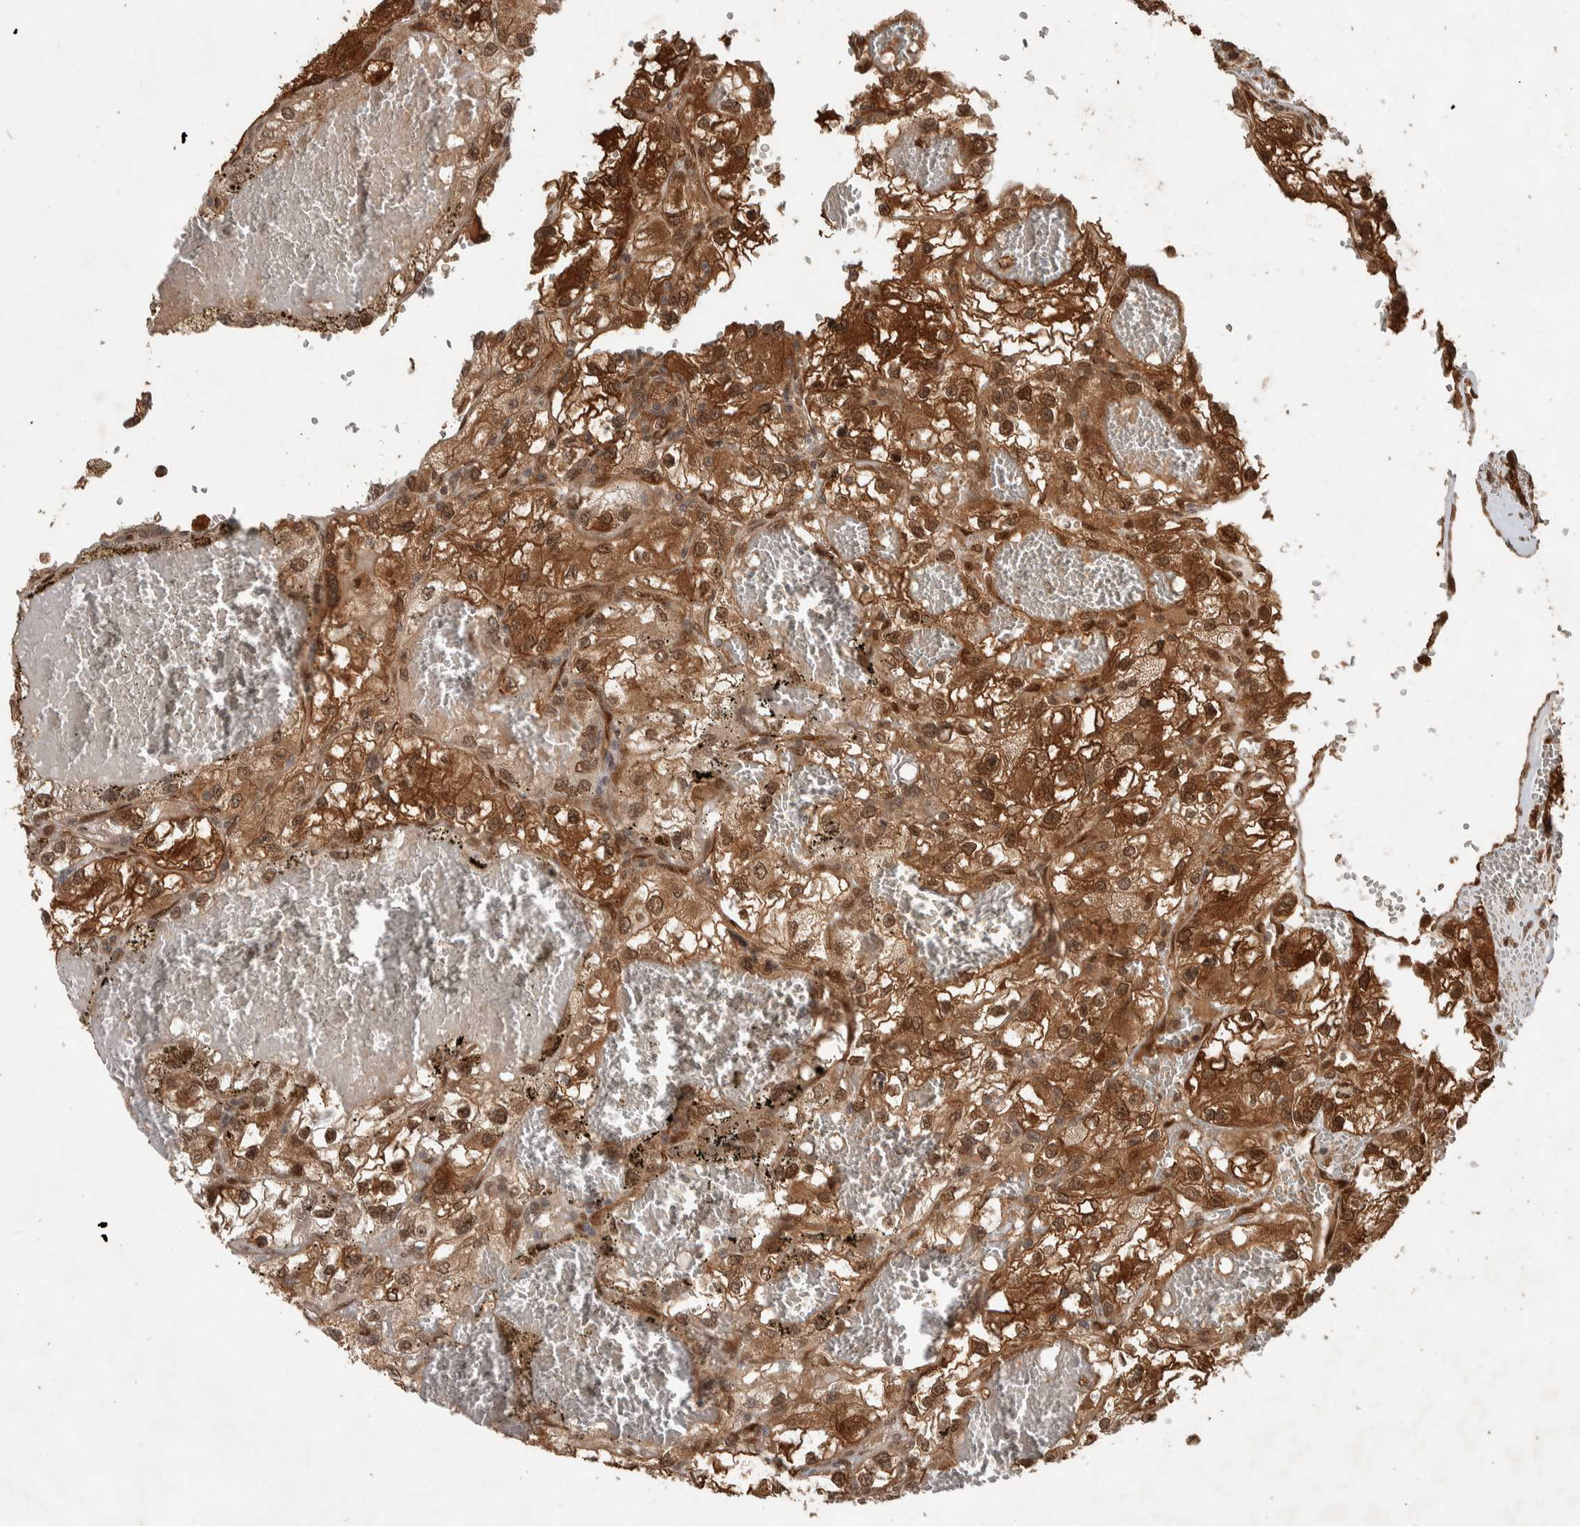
{"staining": {"intensity": "strong", "quantity": ">75%", "location": "cytoplasmic/membranous,nuclear"}, "tissue": "renal cancer", "cell_type": "Tumor cells", "image_type": "cancer", "snomed": [{"axis": "morphology", "description": "Adenocarcinoma, NOS"}, {"axis": "topography", "description": "Kidney"}], "caption": "Protein expression analysis of human adenocarcinoma (renal) reveals strong cytoplasmic/membranous and nuclear staining in about >75% of tumor cells.", "gene": "CNTROB", "patient": {"sex": "female", "age": 57}}